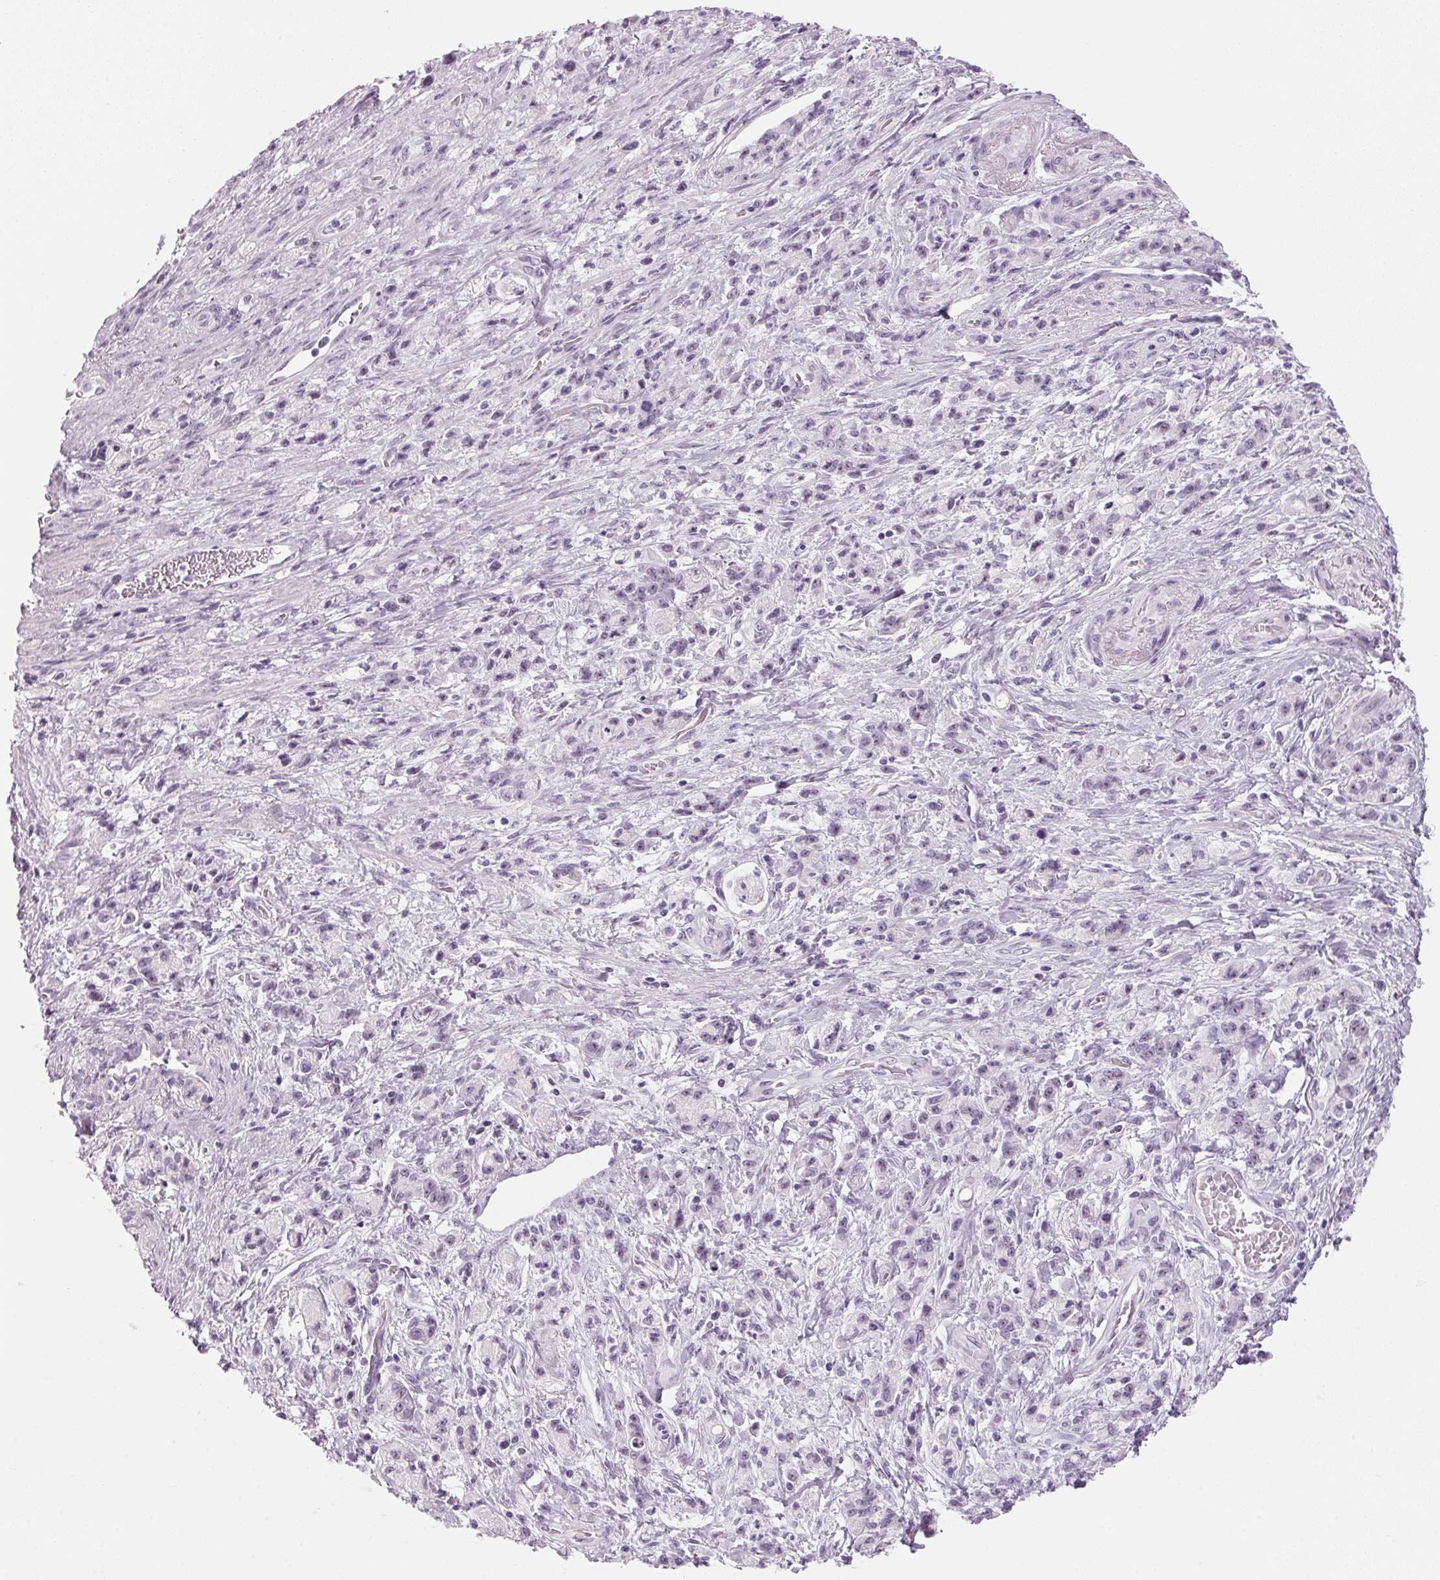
{"staining": {"intensity": "negative", "quantity": "none", "location": "none"}, "tissue": "stomach cancer", "cell_type": "Tumor cells", "image_type": "cancer", "snomed": [{"axis": "morphology", "description": "Adenocarcinoma, NOS"}, {"axis": "topography", "description": "Stomach"}], "caption": "IHC micrograph of human adenocarcinoma (stomach) stained for a protein (brown), which shows no positivity in tumor cells.", "gene": "DNTTIP2", "patient": {"sex": "male", "age": 77}}